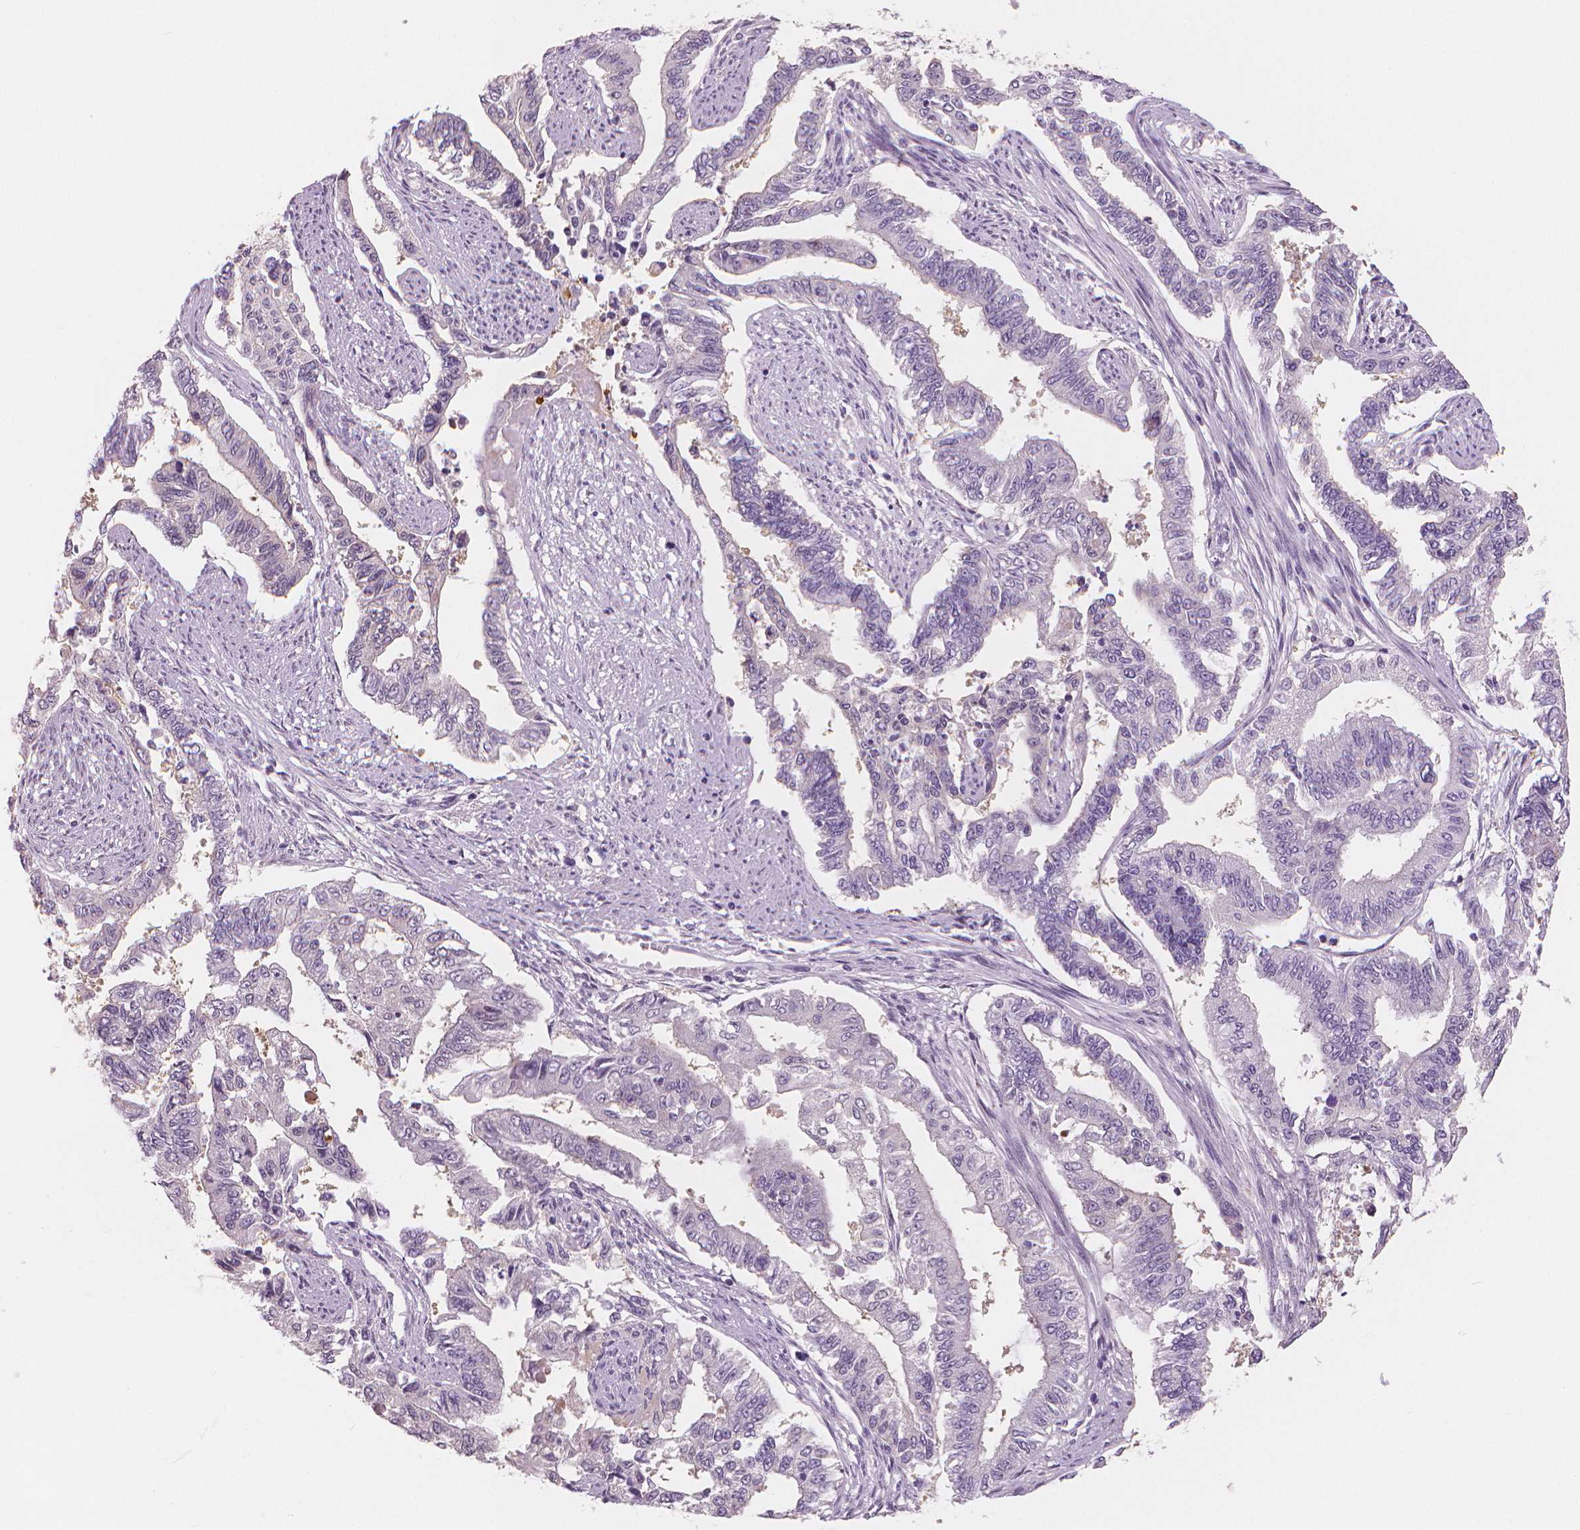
{"staining": {"intensity": "negative", "quantity": "none", "location": "none"}, "tissue": "endometrial cancer", "cell_type": "Tumor cells", "image_type": "cancer", "snomed": [{"axis": "morphology", "description": "Adenocarcinoma, NOS"}, {"axis": "topography", "description": "Uterus"}], "caption": "High magnification brightfield microscopy of endometrial cancer stained with DAB (brown) and counterstained with hematoxylin (blue): tumor cells show no significant expression.", "gene": "APOA4", "patient": {"sex": "female", "age": 59}}